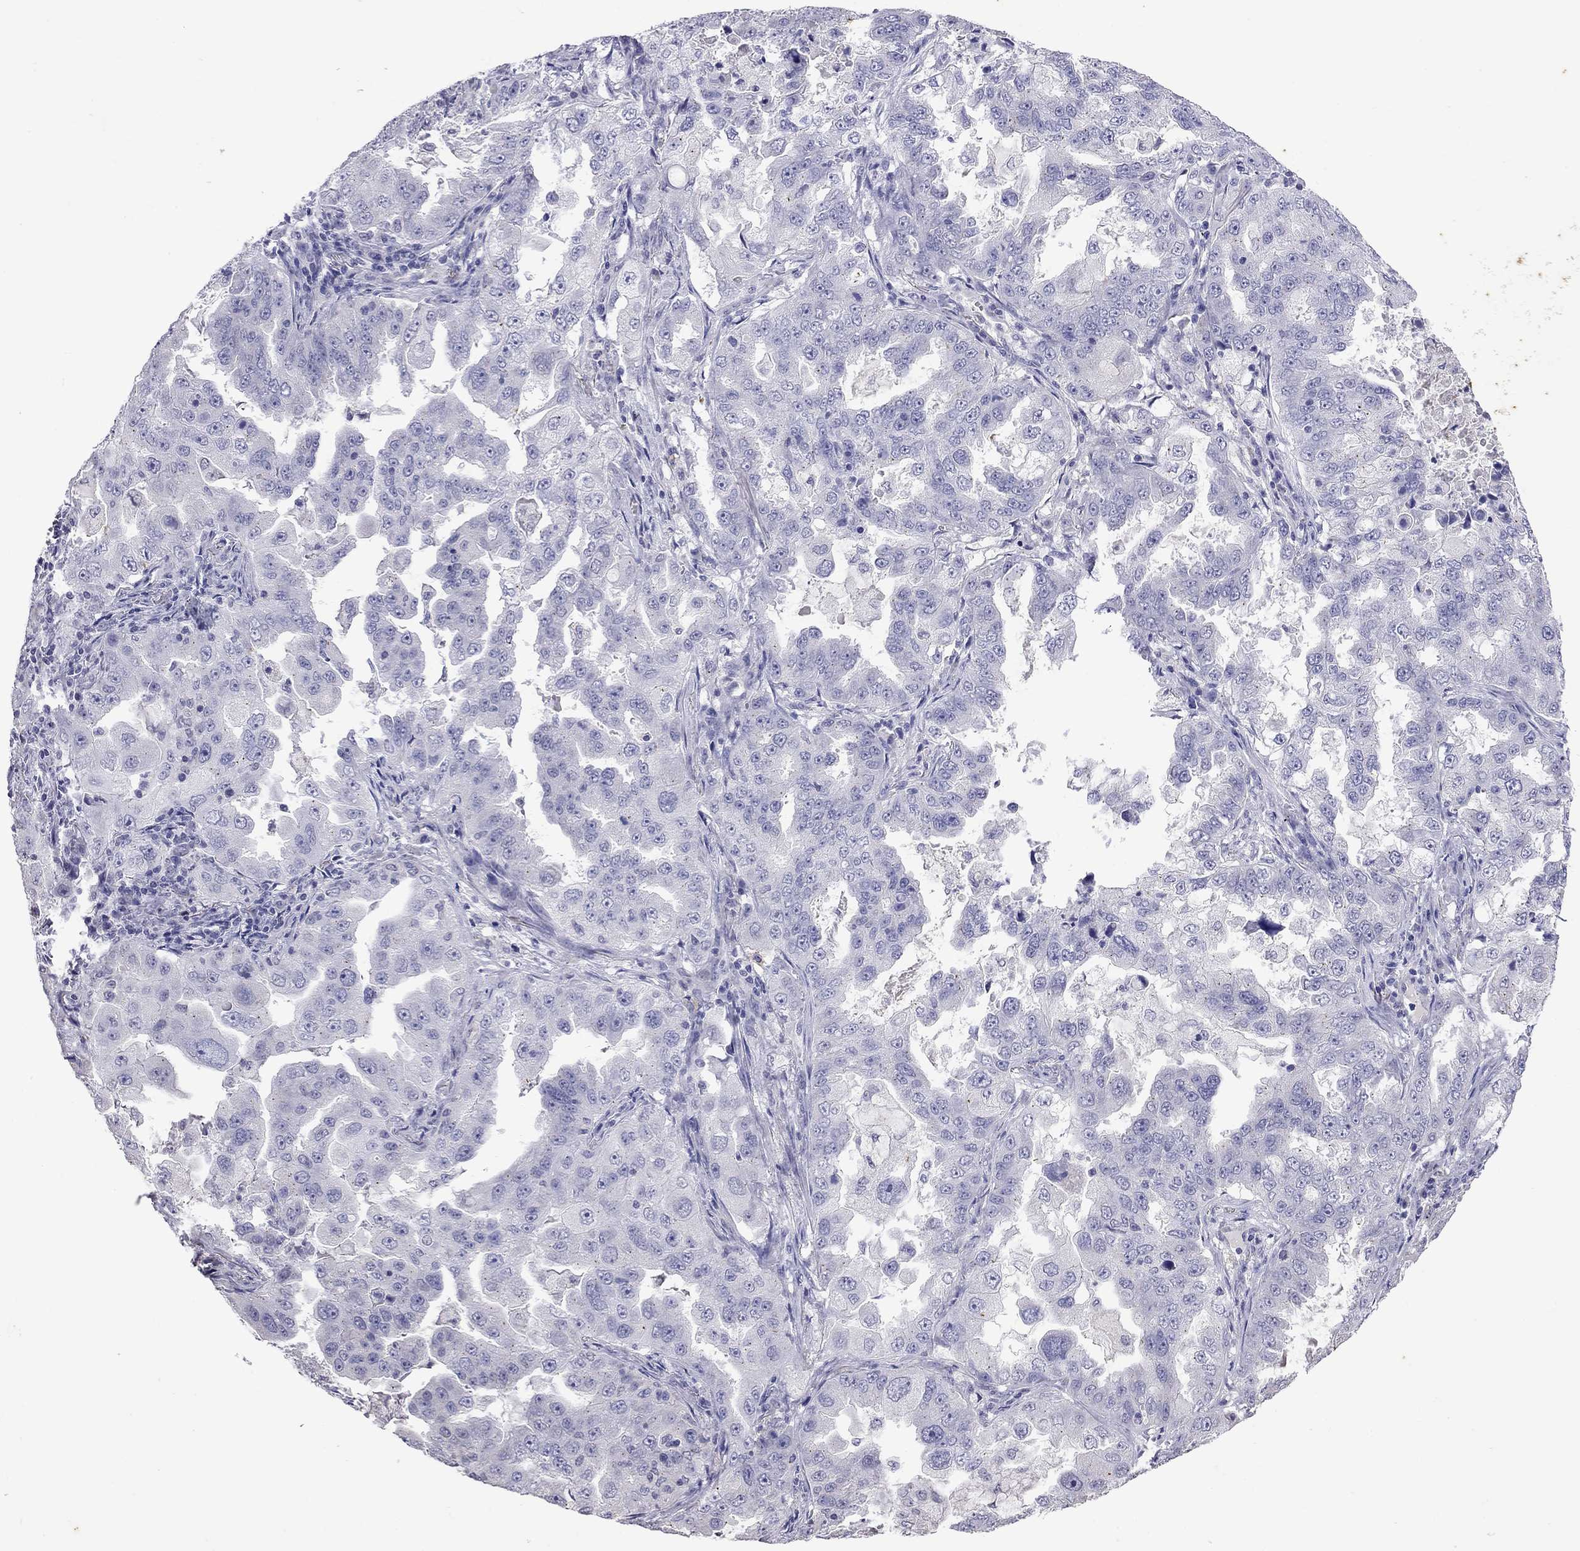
{"staining": {"intensity": "negative", "quantity": "none", "location": "none"}, "tissue": "lung cancer", "cell_type": "Tumor cells", "image_type": "cancer", "snomed": [{"axis": "morphology", "description": "Adenocarcinoma, NOS"}, {"axis": "topography", "description": "Lung"}], "caption": "High magnification brightfield microscopy of adenocarcinoma (lung) stained with DAB (3,3'-diaminobenzidine) (brown) and counterstained with hematoxylin (blue): tumor cells show no significant positivity.", "gene": "WNK3", "patient": {"sex": "female", "age": 61}}